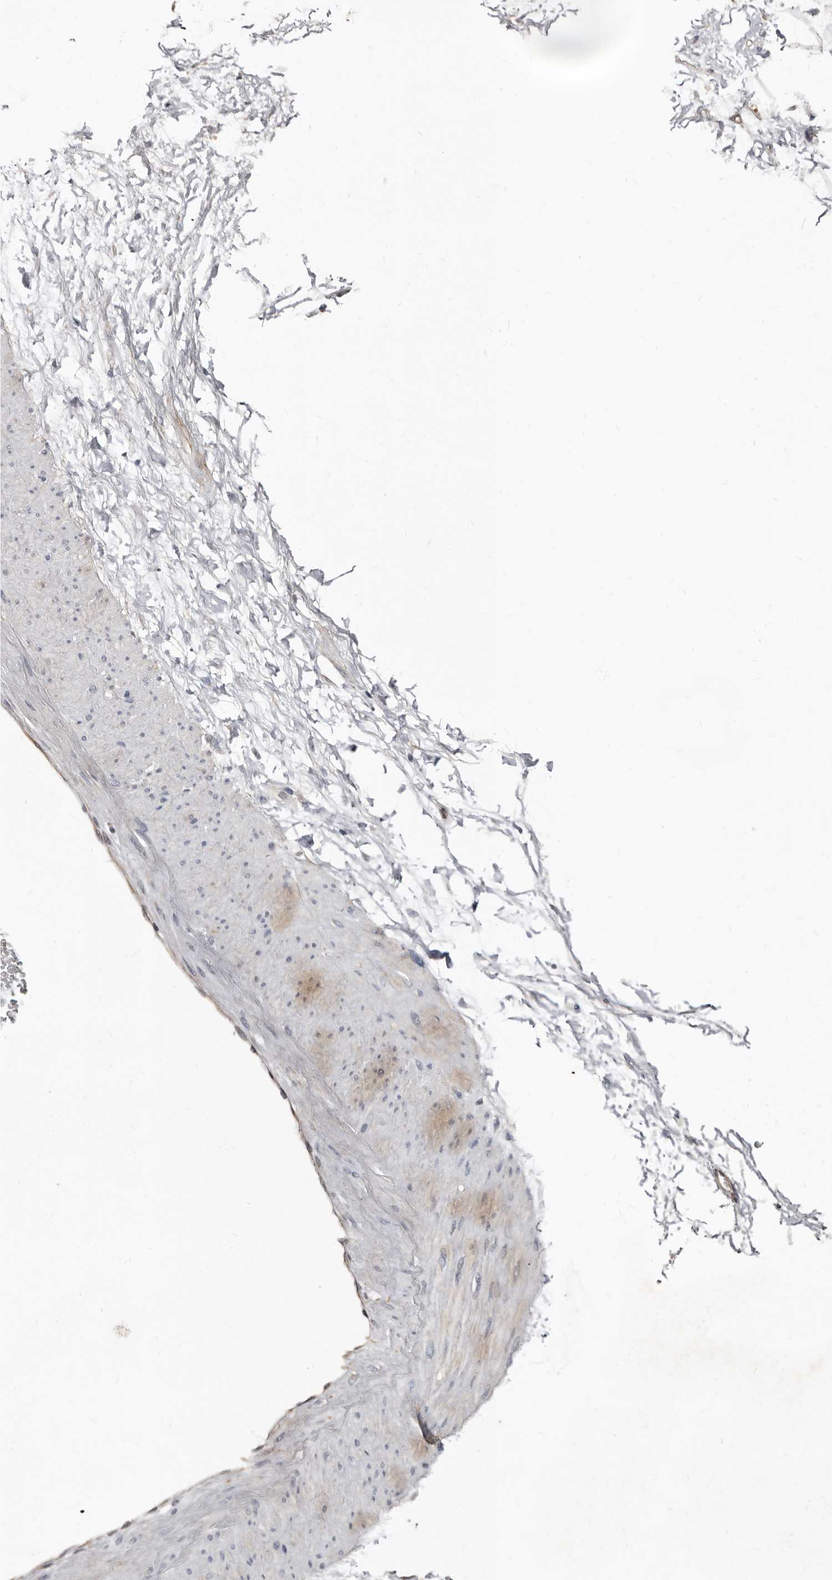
{"staining": {"intensity": "negative", "quantity": "none", "location": "none"}, "tissue": "adipose tissue", "cell_type": "Adipocytes", "image_type": "normal", "snomed": [{"axis": "morphology", "description": "Normal tissue, NOS"}, {"axis": "morphology", "description": "Adenocarcinoma, NOS"}, {"axis": "topography", "description": "Pancreas"}, {"axis": "topography", "description": "Peripheral nerve tissue"}], "caption": "Immunohistochemistry micrograph of benign human adipose tissue stained for a protein (brown), which demonstrates no positivity in adipocytes.", "gene": "MRPL18", "patient": {"sex": "male", "age": 59}}